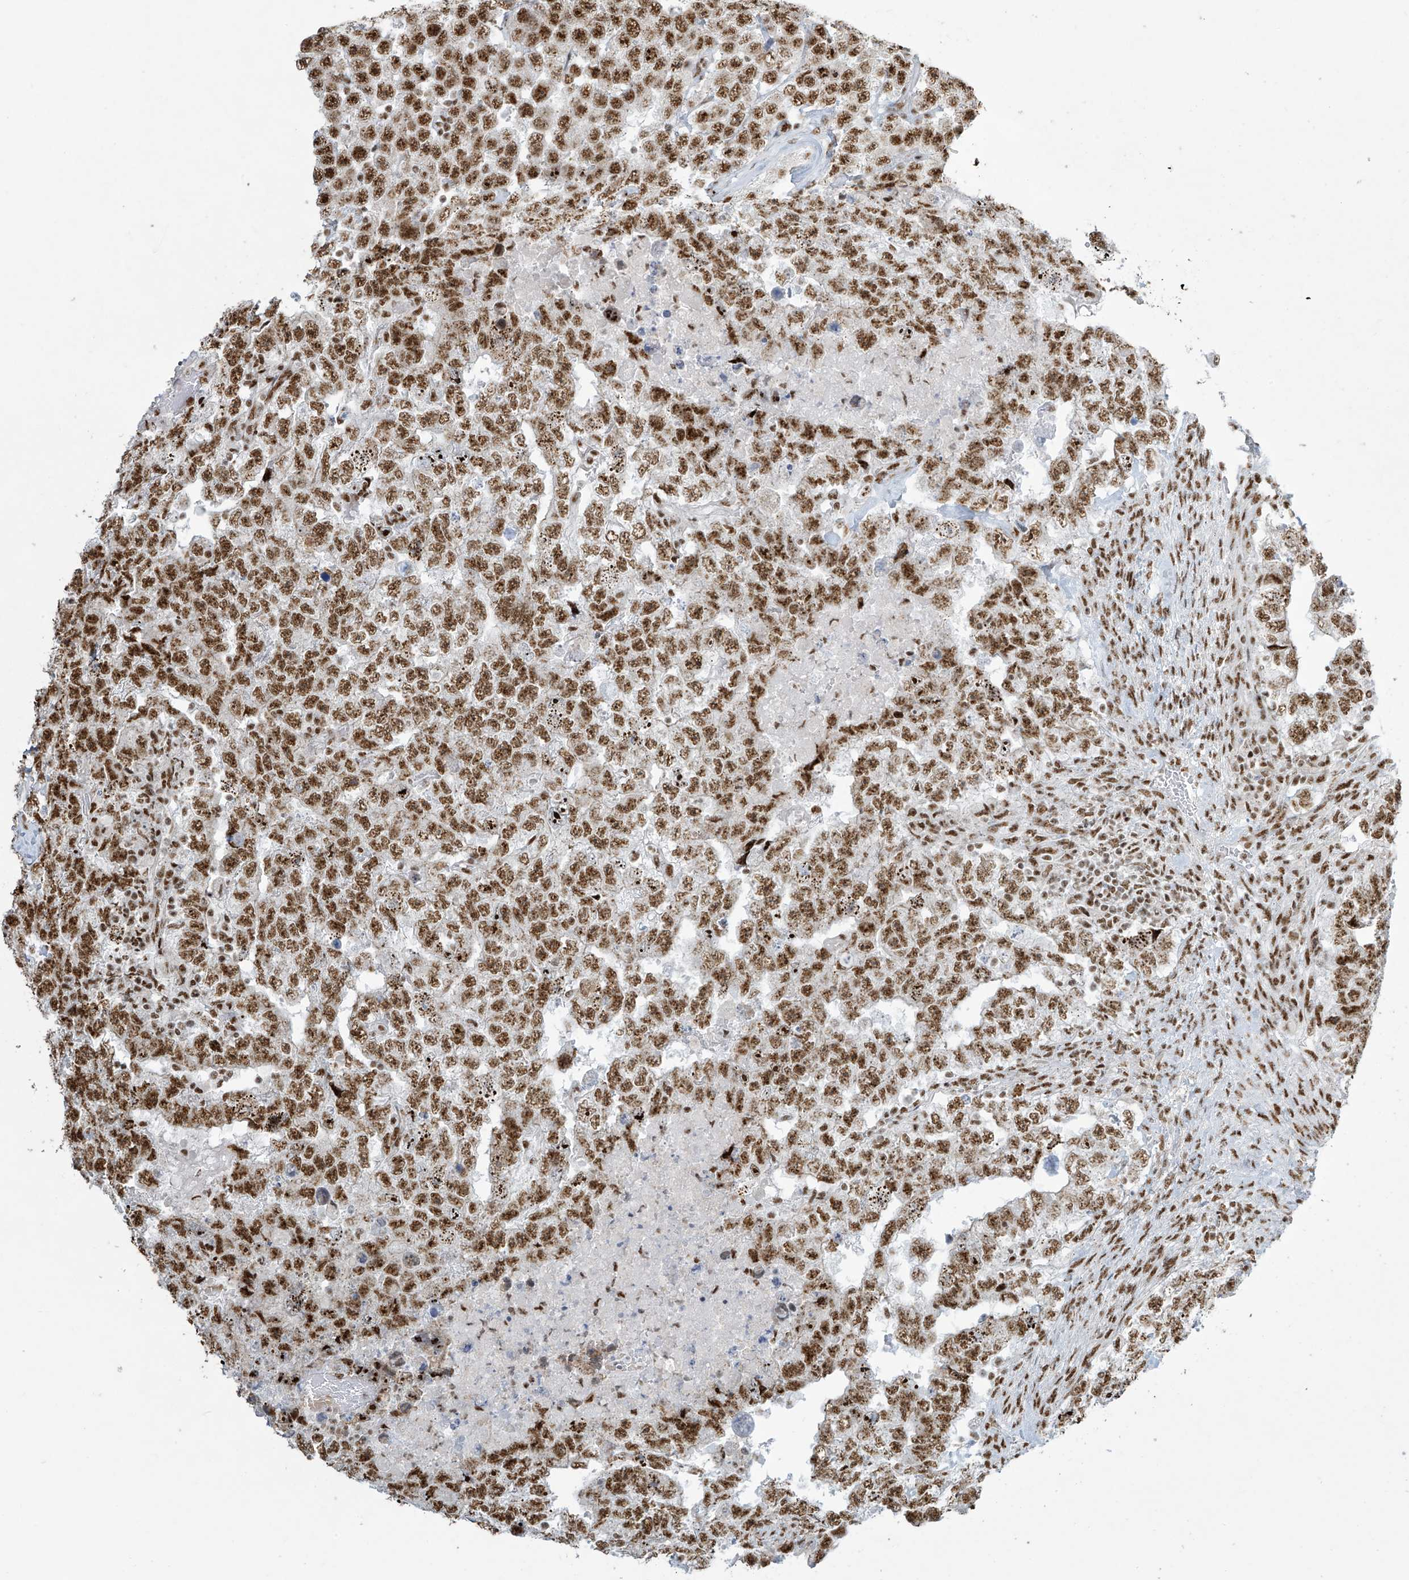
{"staining": {"intensity": "moderate", "quantity": ">75%", "location": "nuclear"}, "tissue": "testis cancer", "cell_type": "Tumor cells", "image_type": "cancer", "snomed": [{"axis": "morphology", "description": "Carcinoma, Embryonal, NOS"}, {"axis": "topography", "description": "Testis"}], "caption": "A brown stain labels moderate nuclear staining of a protein in testis embryonal carcinoma tumor cells. The protein of interest is shown in brown color, while the nuclei are stained blue.", "gene": "MS4A6A", "patient": {"sex": "male", "age": 36}}